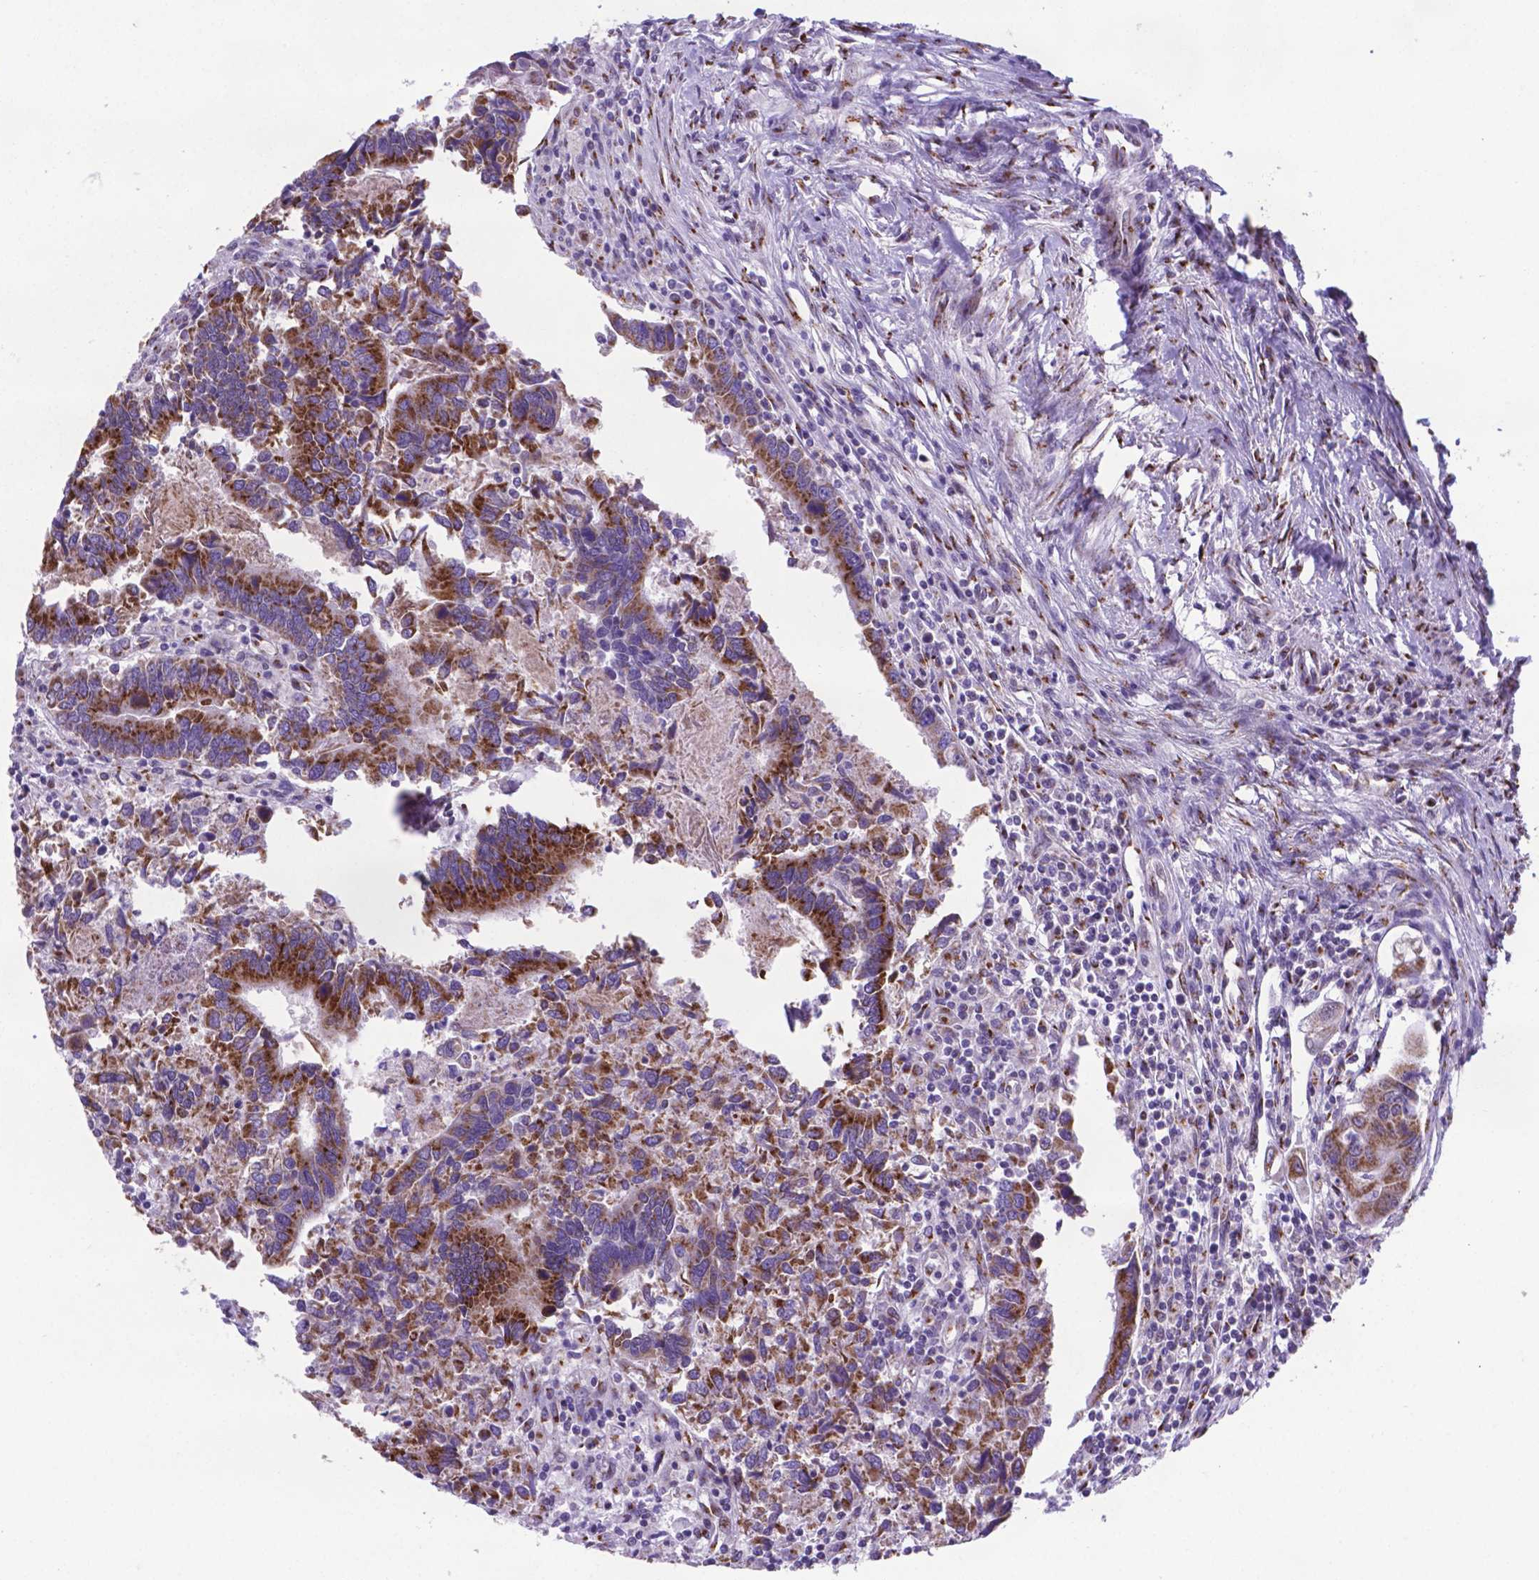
{"staining": {"intensity": "strong", "quantity": "25%-75%", "location": "cytoplasmic/membranous"}, "tissue": "colorectal cancer", "cell_type": "Tumor cells", "image_type": "cancer", "snomed": [{"axis": "morphology", "description": "Adenocarcinoma, NOS"}, {"axis": "topography", "description": "Colon"}], "caption": "Immunohistochemical staining of human colorectal cancer (adenocarcinoma) exhibits strong cytoplasmic/membranous protein staining in approximately 25%-75% of tumor cells.", "gene": "MRPL10", "patient": {"sex": "female", "age": 67}}